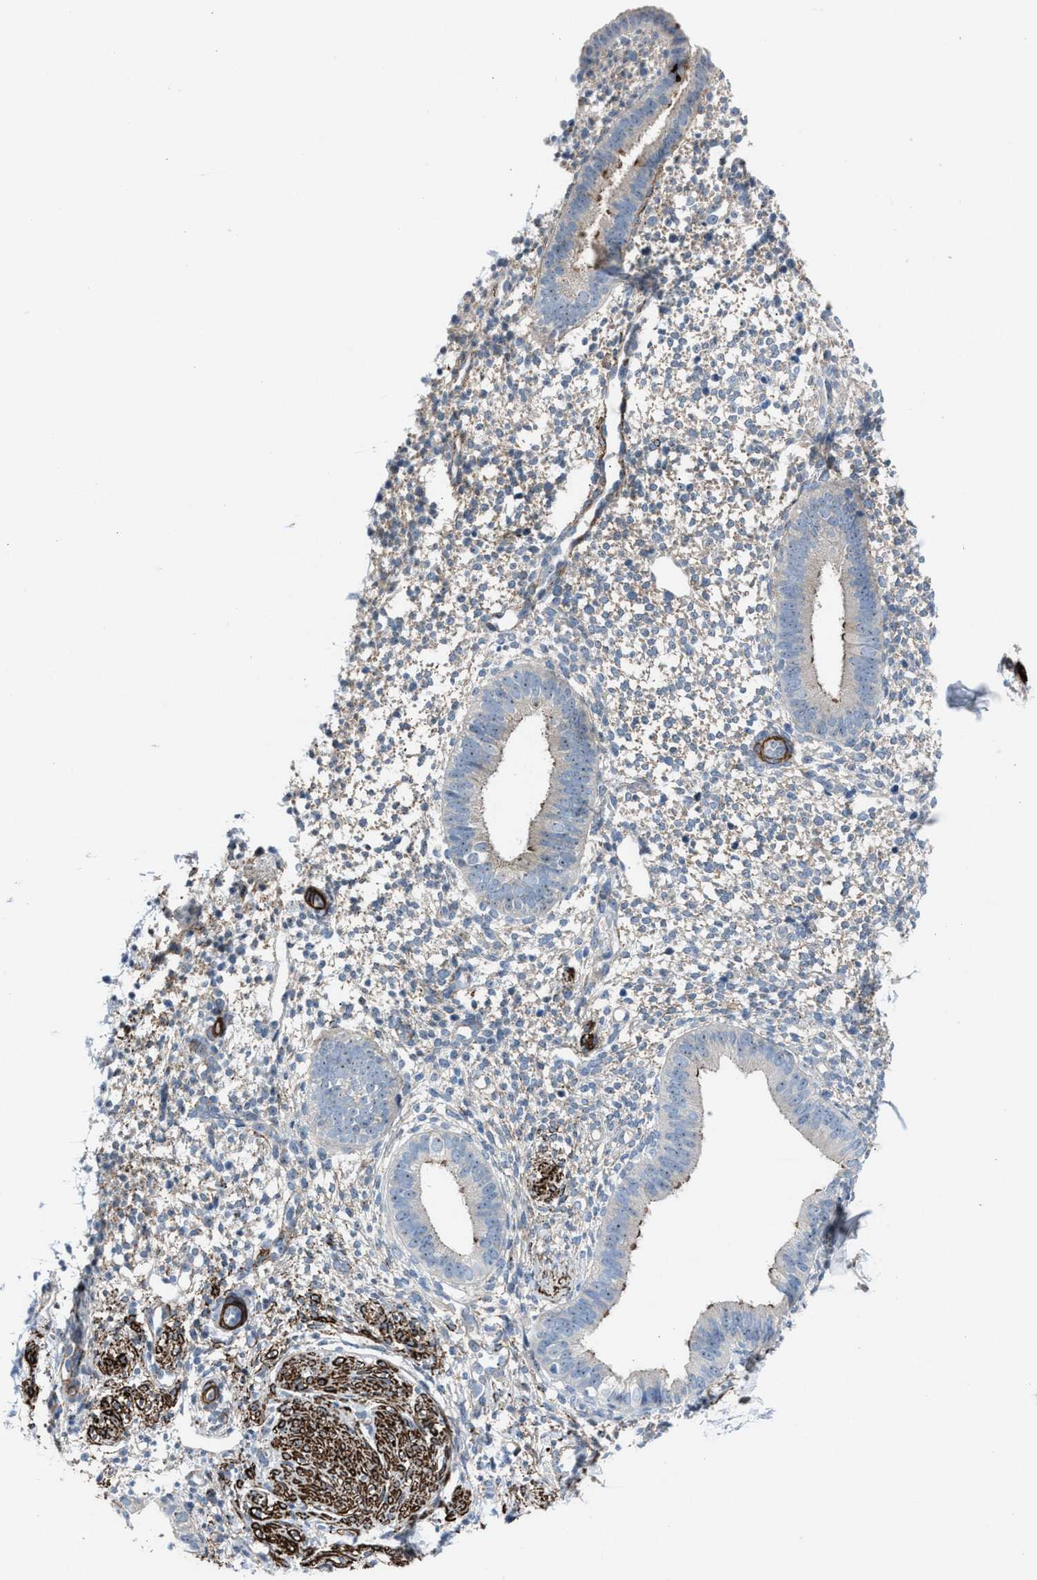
{"staining": {"intensity": "weak", "quantity": "<25%", "location": "cytoplasmic/membranous"}, "tissue": "endometrium", "cell_type": "Cells in endometrial stroma", "image_type": "normal", "snomed": [{"axis": "morphology", "description": "Normal tissue, NOS"}, {"axis": "topography", "description": "Endometrium"}], "caption": "There is no significant positivity in cells in endometrial stroma of endometrium. (Stains: DAB IHC with hematoxylin counter stain, Microscopy: brightfield microscopy at high magnification).", "gene": "NQO2", "patient": {"sex": "female", "age": 46}}